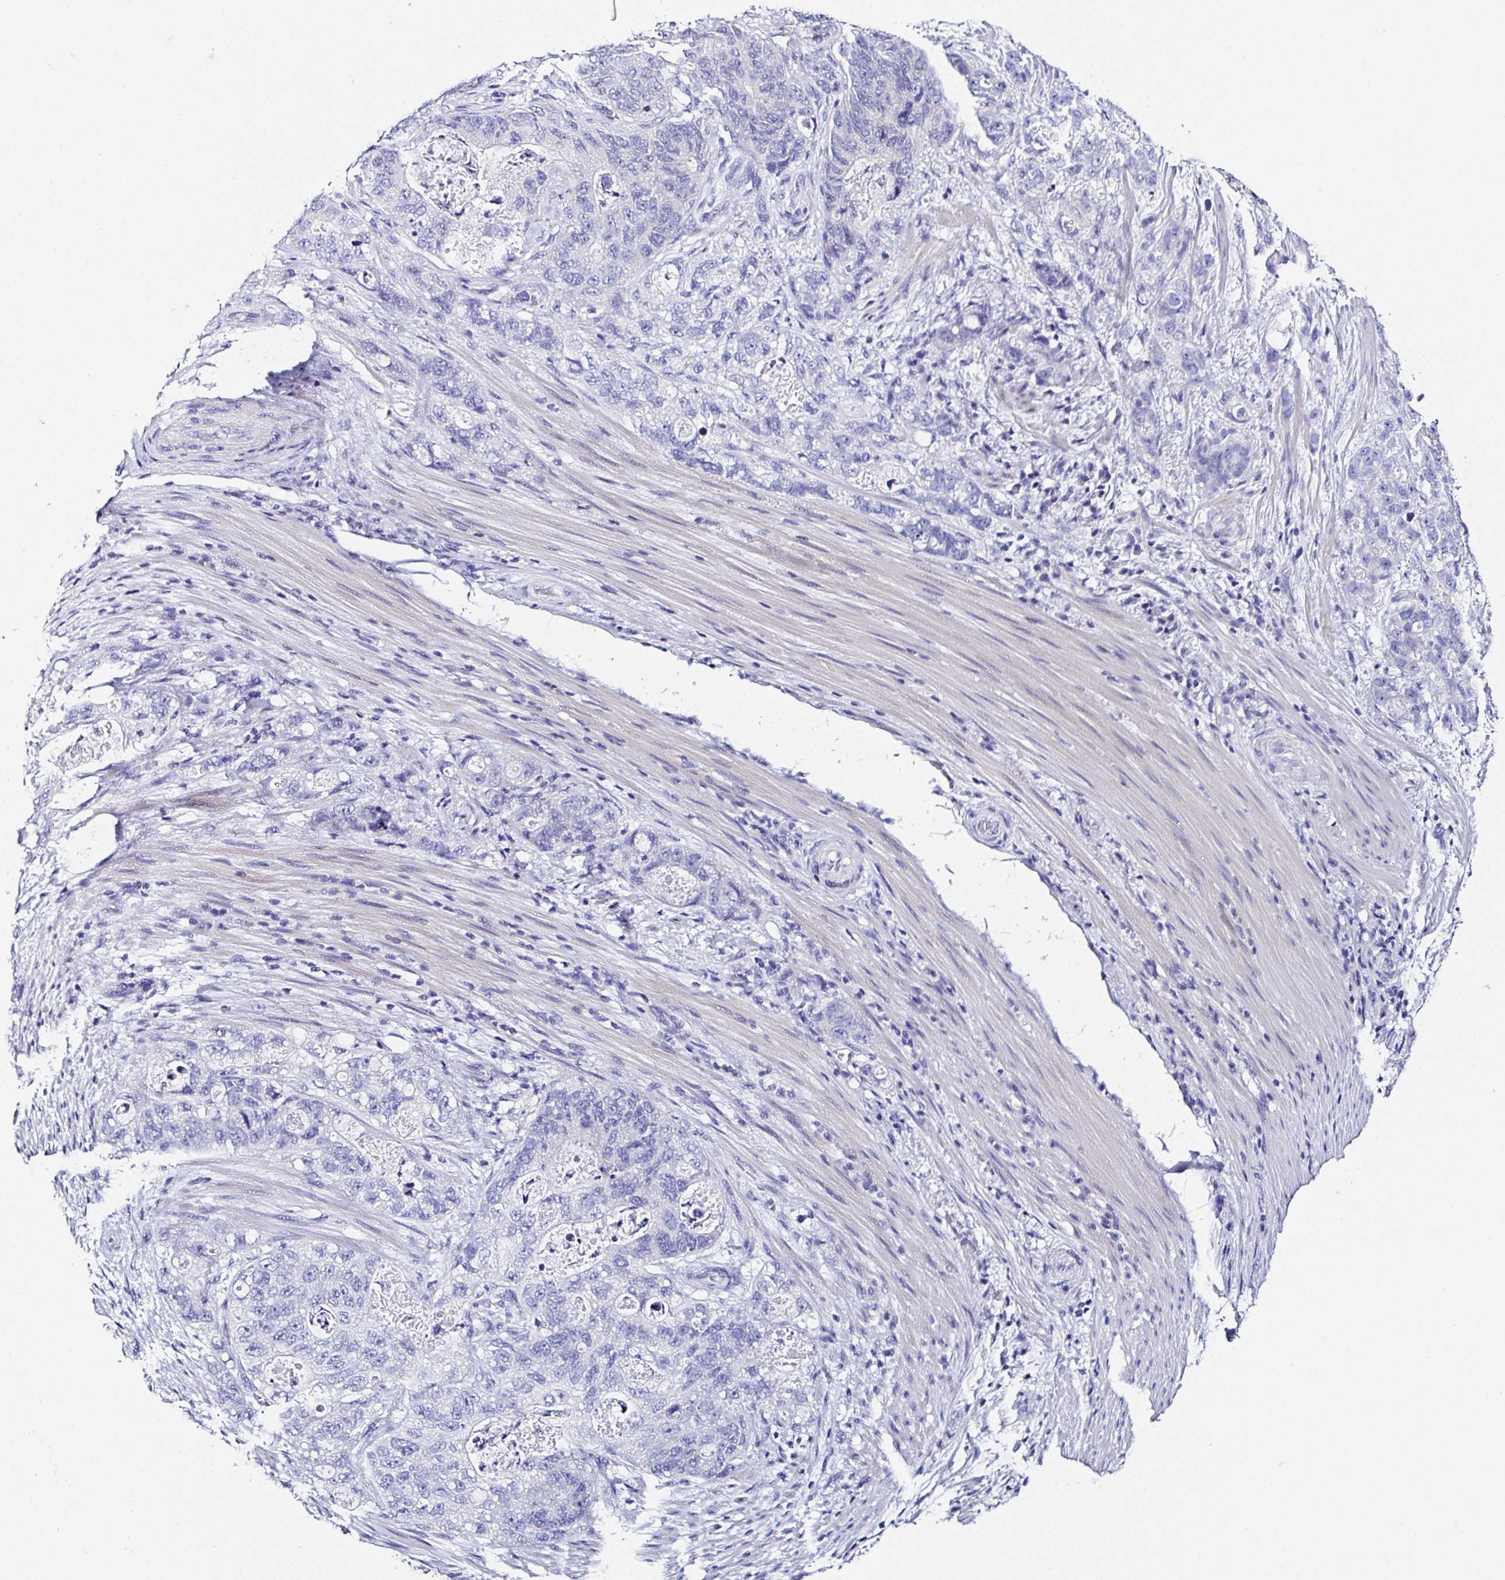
{"staining": {"intensity": "negative", "quantity": "none", "location": "none"}, "tissue": "stomach cancer", "cell_type": "Tumor cells", "image_type": "cancer", "snomed": [{"axis": "morphology", "description": "Normal tissue, NOS"}, {"axis": "morphology", "description": "Adenocarcinoma, NOS"}, {"axis": "topography", "description": "Stomach"}], "caption": "Adenocarcinoma (stomach) was stained to show a protein in brown. There is no significant staining in tumor cells. (DAB immunohistochemistry (IHC) visualized using brightfield microscopy, high magnification).", "gene": "UGT3A1", "patient": {"sex": "female", "age": 89}}